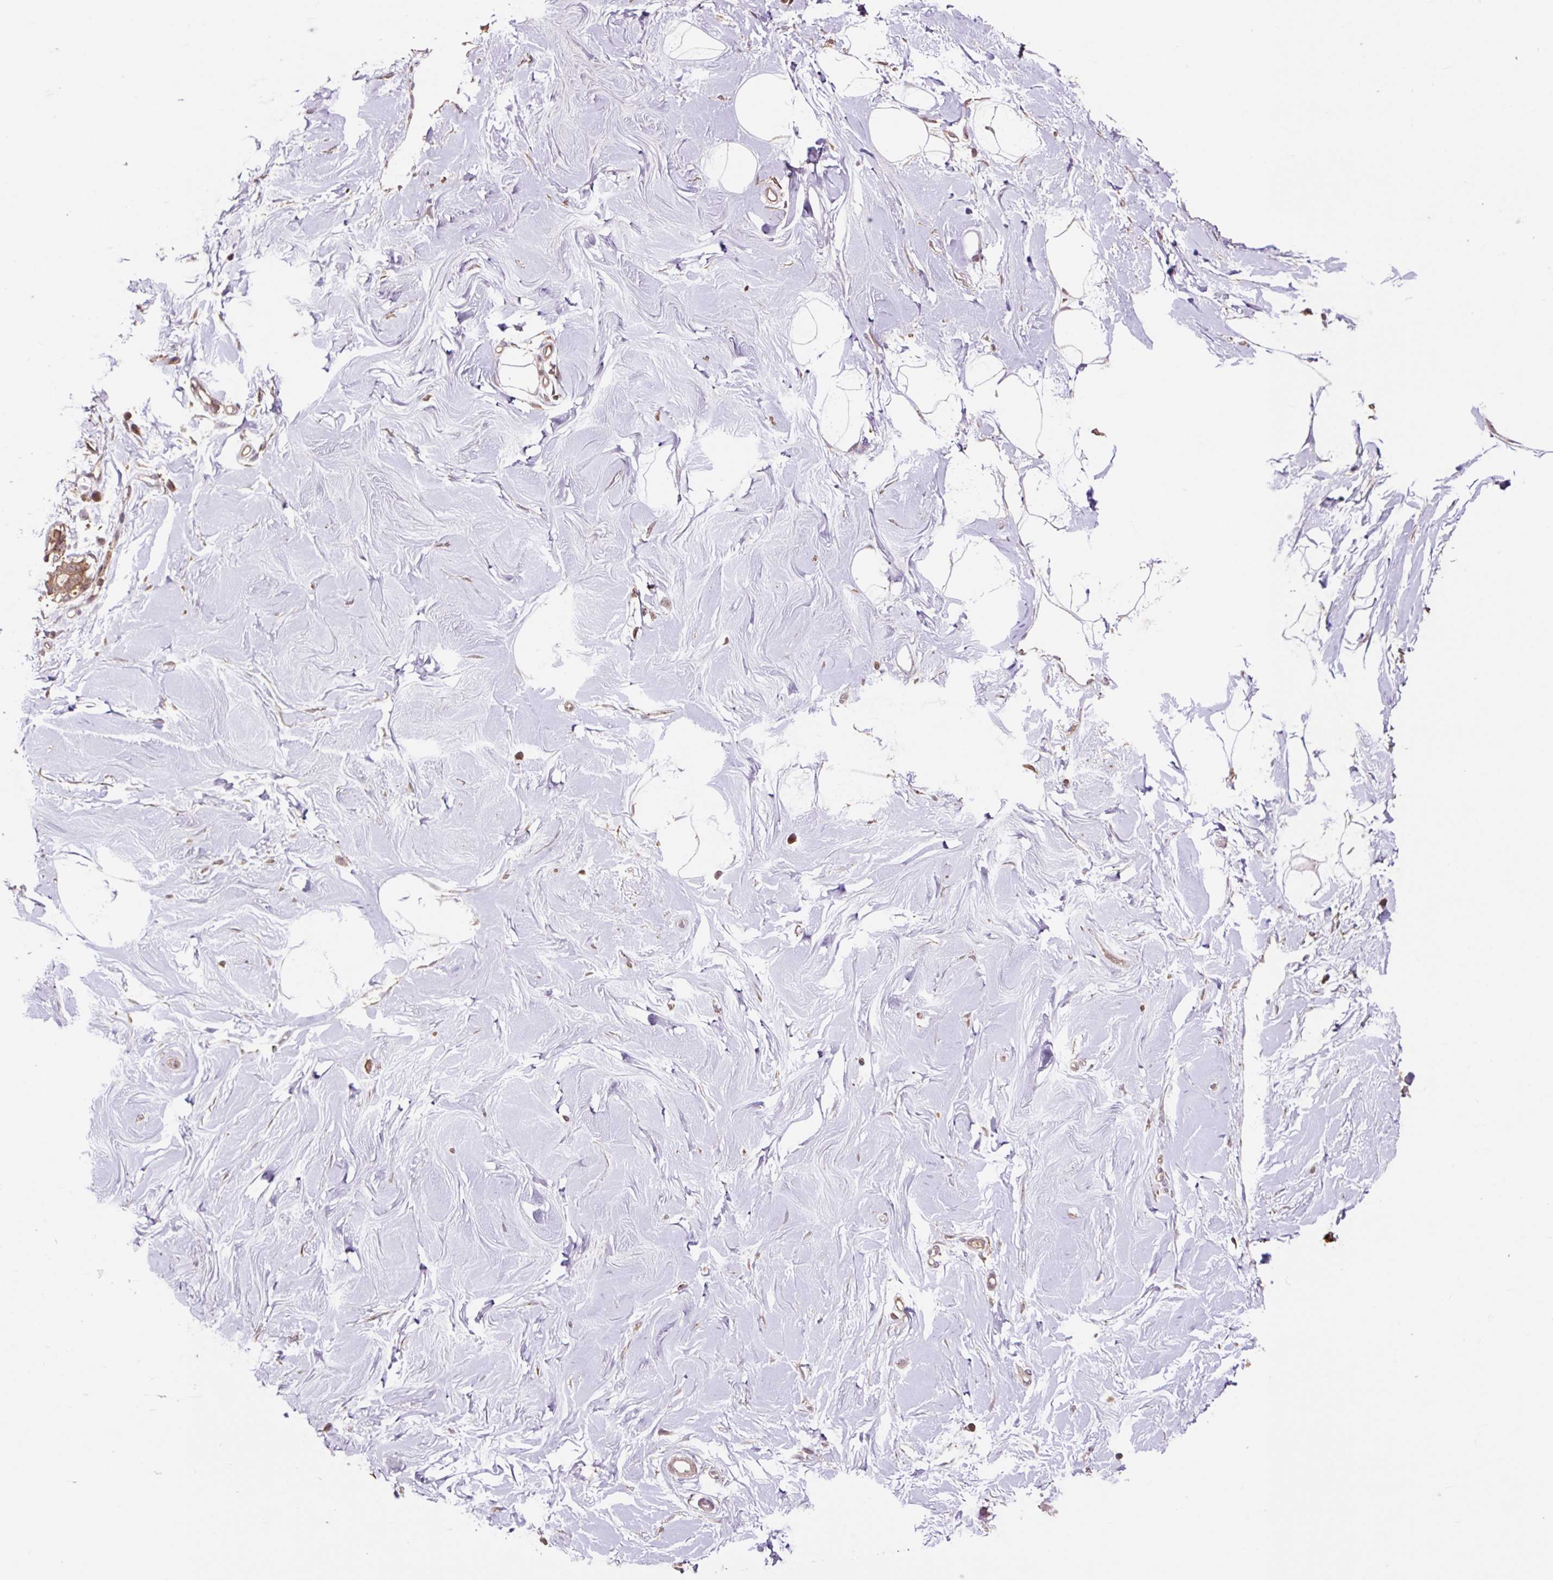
{"staining": {"intensity": "negative", "quantity": "none", "location": "none"}, "tissue": "breast", "cell_type": "Adipocytes", "image_type": "normal", "snomed": [{"axis": "morphology", "description": "Normal tissue, NOS"}, {"axis": "topography", "description": "Breast"}], "caption": "Adipocytes show no significant positivity in unremarkable breast. (DAB immunohistochemistry visualized using brightfield microscopy, high magnification).", "gene": "MMS19", "patient": {"sex": "female", "age": 27}}